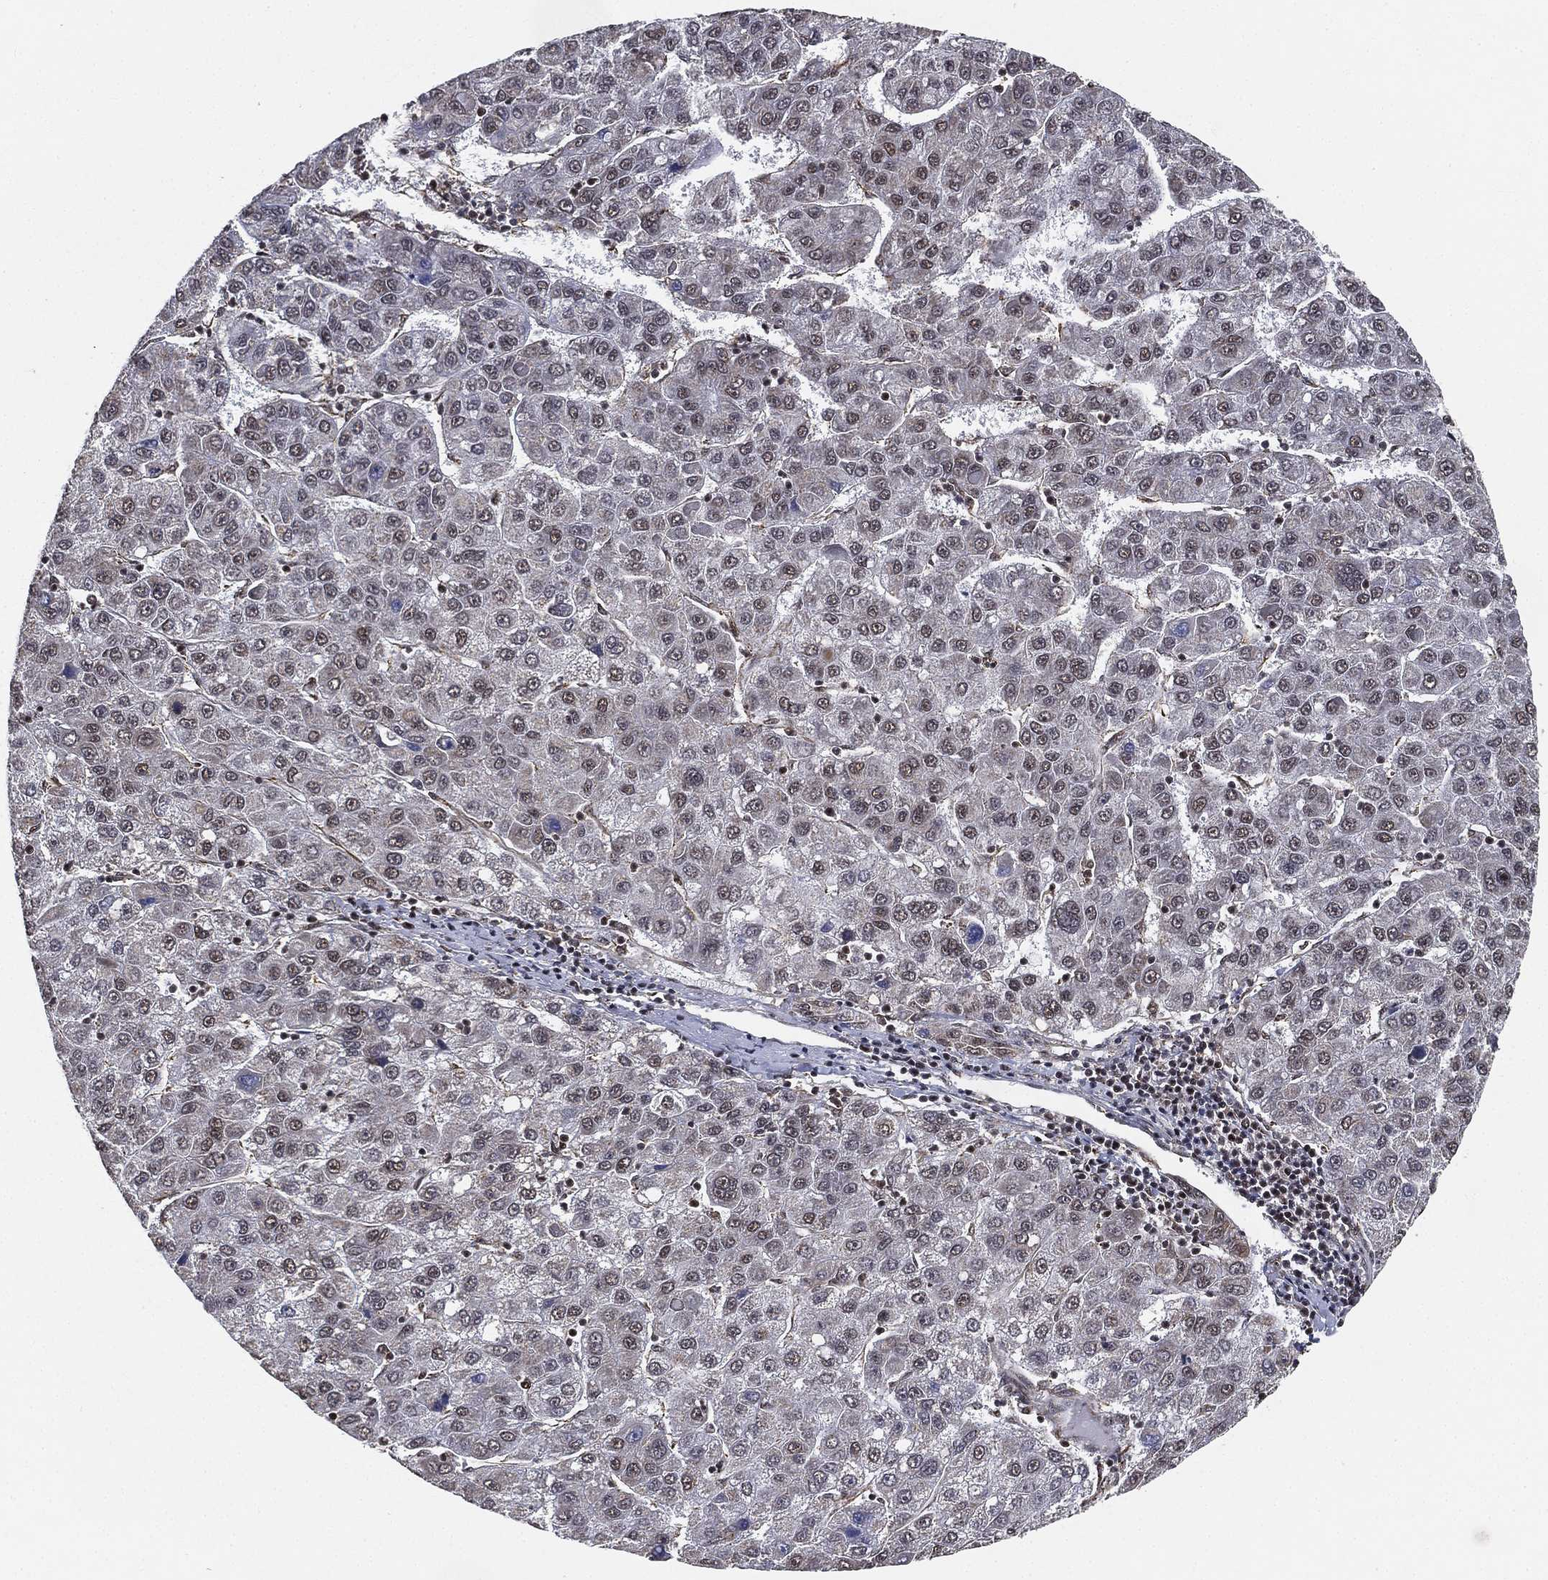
{"staining": {"intensity": "weak", "quantity": "<25%", "location": "nuclear"}, "tissue": "liver cancer", "cell_type": "Tumor cells", "image_type": "cancer", "snomed": [{"axis": "morphology", "description": "Carcinoma, Hepatocellular, NOS"}, {"axis": "topography", "description": "Liver"}], "caption": "Human hepatocellular carcinoma (liver) stained for a protein using immunohistochemistry reveals no expression in tumor cells.", "gene": "RSRC2", "patient": {"sex": "female", "age": 82}}